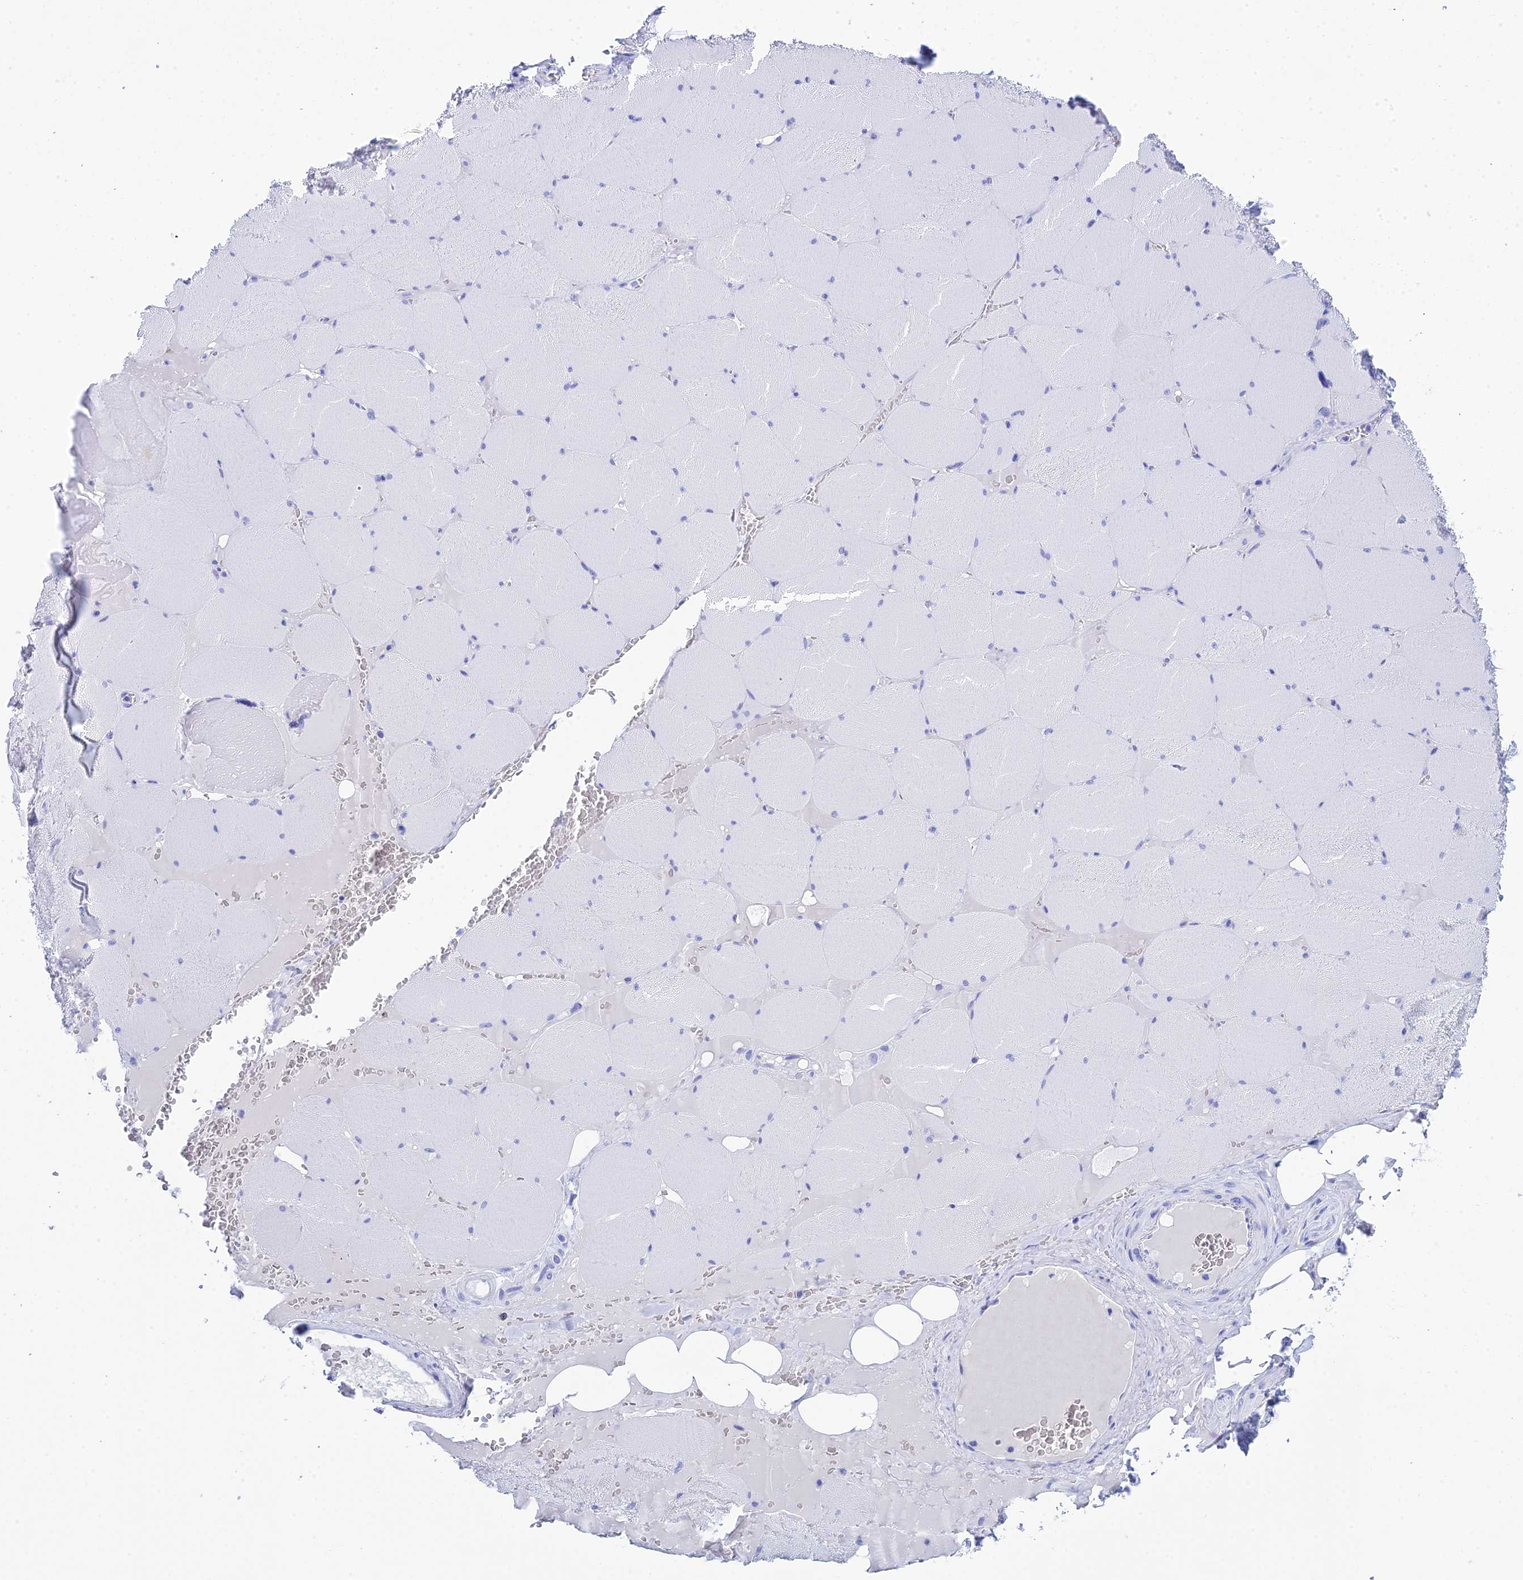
{"staining": {"intensity": "negative", "quantity": "none", "location": "none"}, "tissue": "skeletal muscle", "cell_type": "Myocytes", "image_type": "normal", "snomed": [{"axis": "morphology", "description": "Normal tissue, NOS"}, {"axis": "topography", "description": "Skeletal muscle"}, {"axis": "topography", "description": "Head-Neck"}], "caption": "This is an immunohistochemistry (IHC) image of benign skeletal muscle. There is no positivity in myocytes.", "gene": "REG1A", "patient": {"sex": "male", "age": 66}}